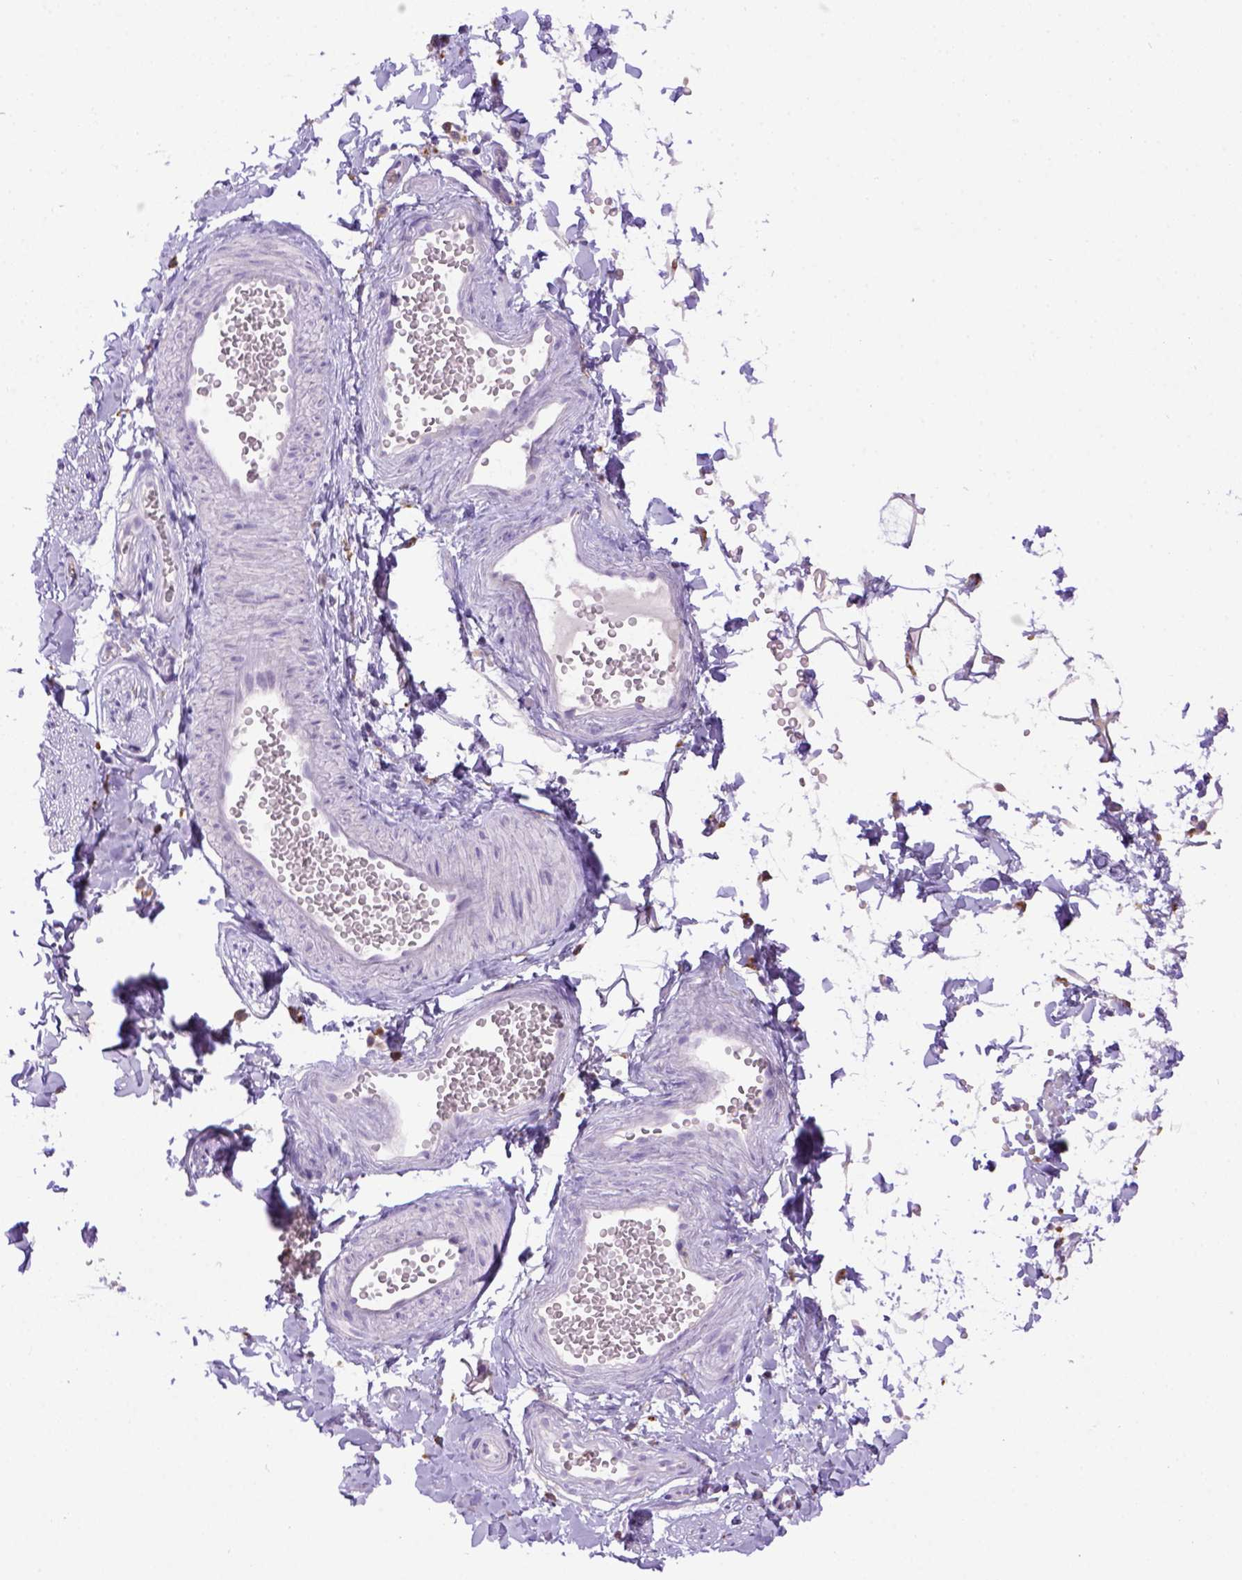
{"staining": {"intensity": "negative", "quantity": "none", "location": "none"}, "tissue": "adipose tissue", "cell_type": "Adipocytes", "image_type": "normal", "snomed": [{"axis": "morphology", "description": "Normal tissue, NOS"}, {"axis": "topography", "description": "Smooth muscle"}, {"axis": "topography", "description": "Peripheral nerve tissue"}], "caption": "Immunohistochemical staining of unremarkable adipose tissue reveals no significant positivity in adipocytes. (Brightfield microscopy of DAB immunohistochemistry at high magnification).", "gene": "CD68", "patient": {"sex": "male", "age": 22}}